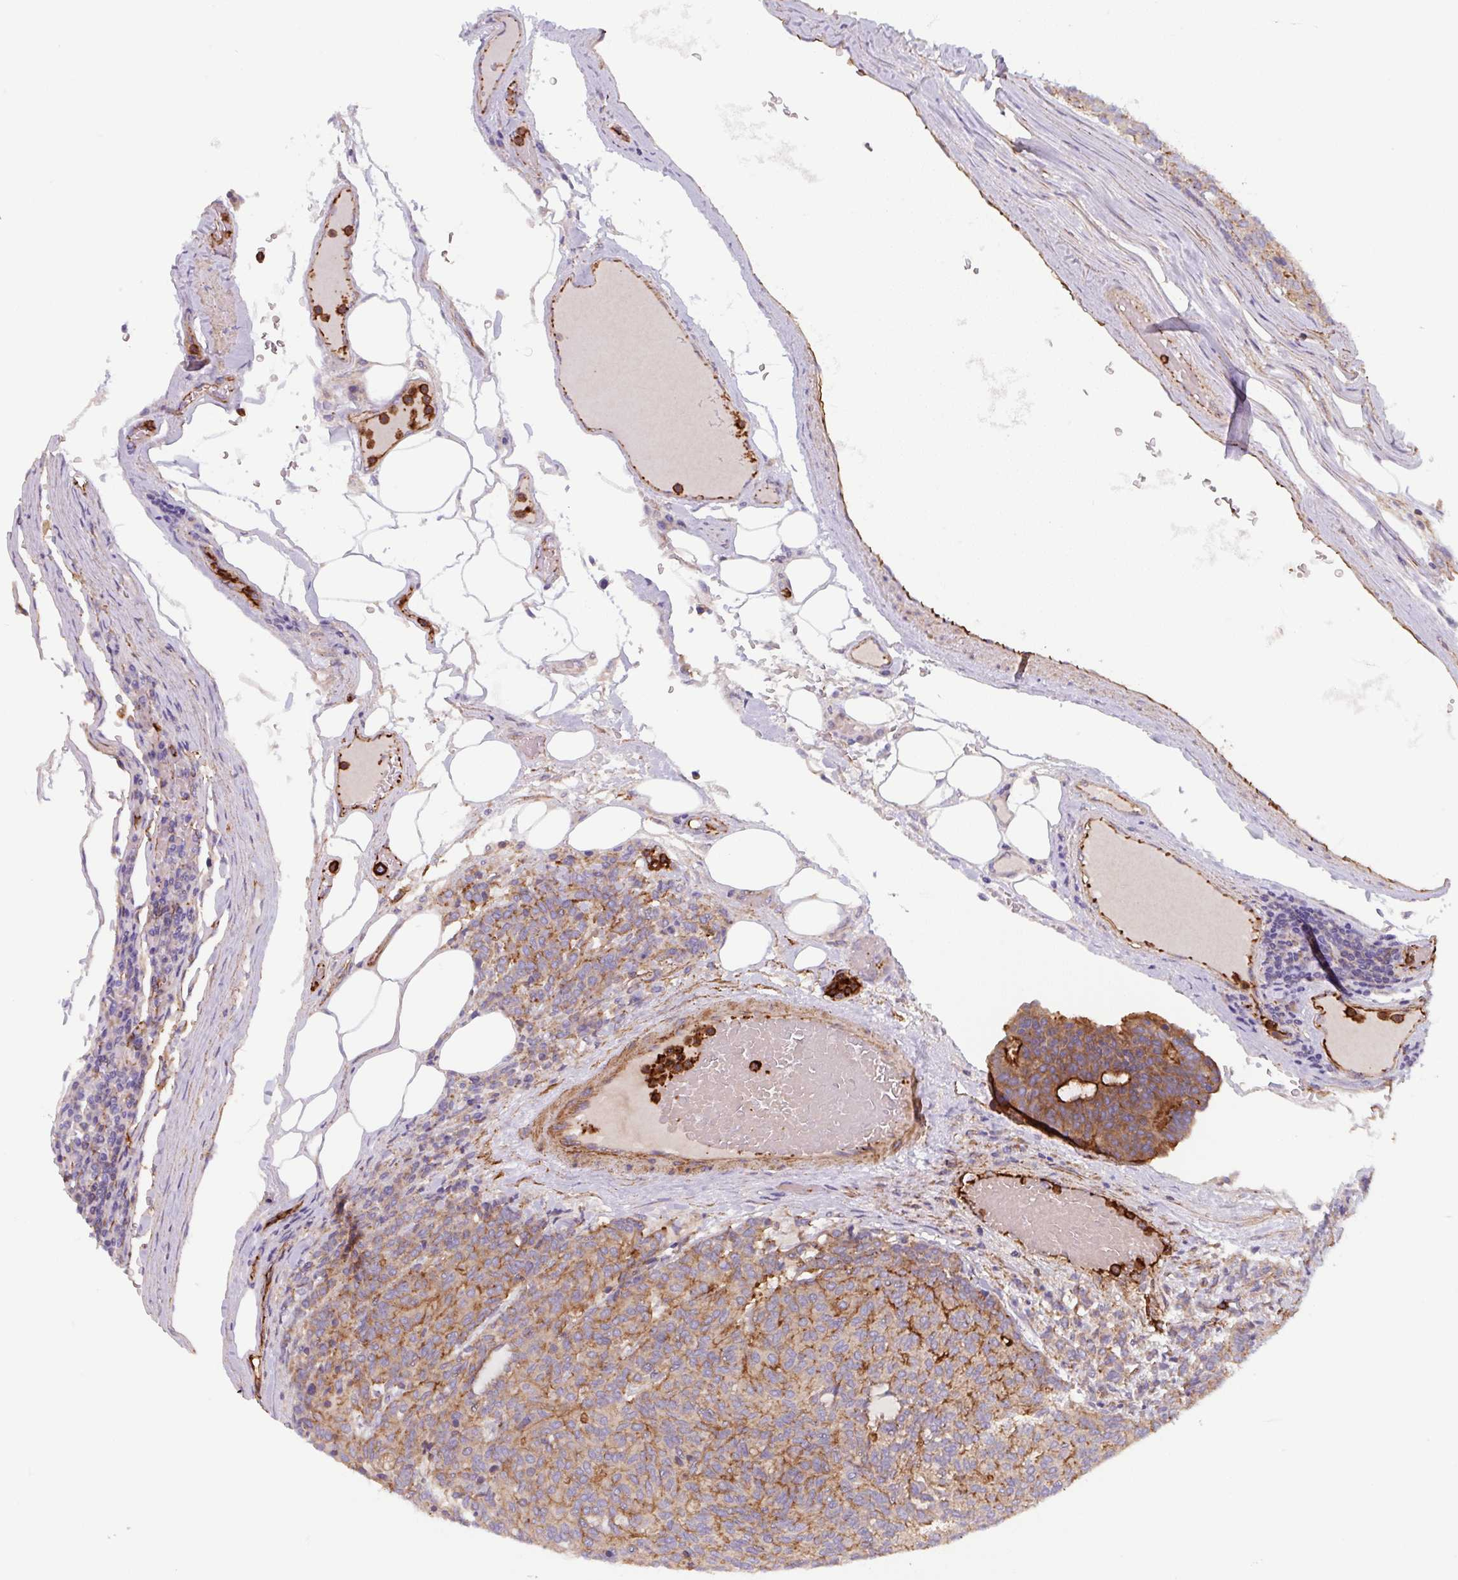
{"staining": {"intensity": "moderate", "quantity": ">75%", "location": "cytoplasmic/membranous"}, "tissue": "carcinoid", "cell_type": "Tumor cells", "image_type": "cancer", "snomed": [{"axis": "morphology", "description": "Carcinoid, malignant, NOS"}, {"axis": "topography", "description": "Pancreas"}], "caption": "Human carcinoid stained for a protein (brown) shows moderate cytoplasmic/membranous positive staining in approximately >75% of tumor cells.", "gene": "DHFR2", "patient": {"sex": "female", "age": 54}}